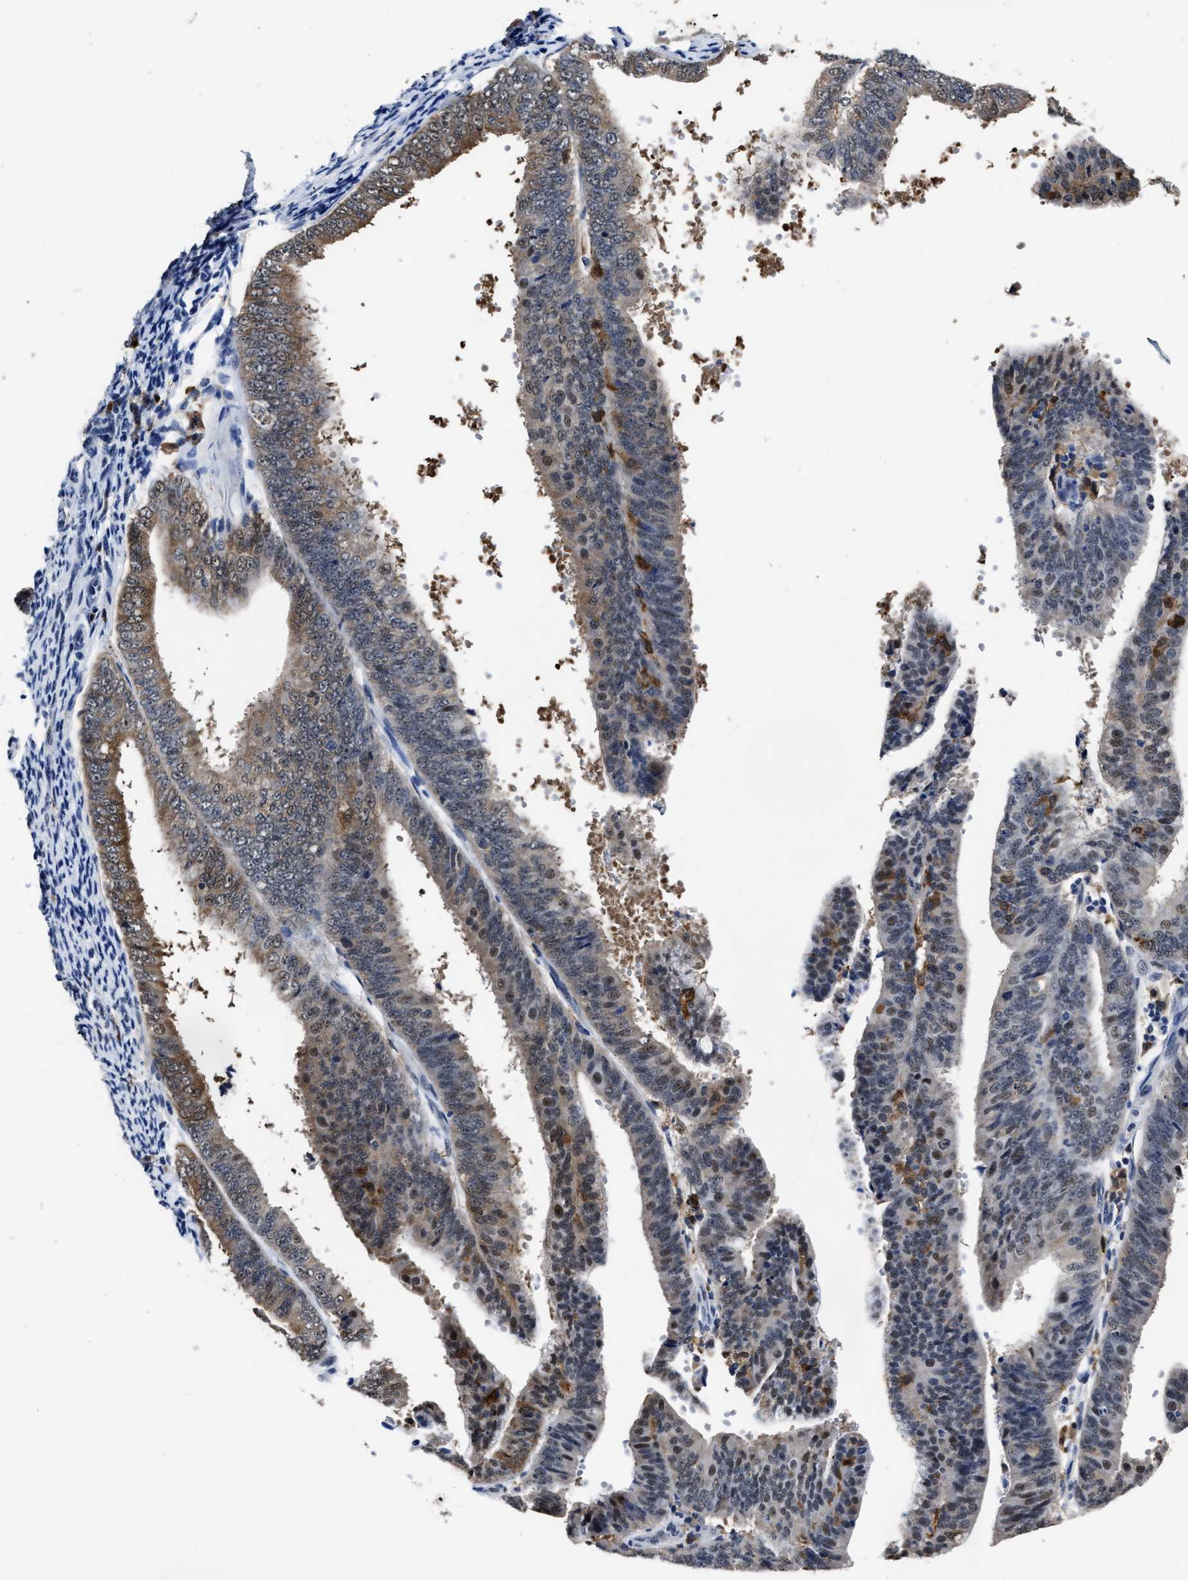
{"staining": {"intensity": "moderate", "quantity": "<25%", "location": "cytoplasmic/membranous,nuclear"}, "tissue": "endometrial cancer", "cell_type": "Tumor cells", "image_type": "cancer", "snomed": [{"axis": "morphology", "description": "Adenocarcinoma, NOS"}, {"axis": "topography", "description": "Endometrium"}], "caption": "Human adenocarcinoma (endometrial) stained with a brown dye shows moderate cytoplasmic/membranous and nuclear positive staining in about <25% of tumor cells.", "gene": "PRPF4B", "patient": {"sex": "female", "age": 63}}